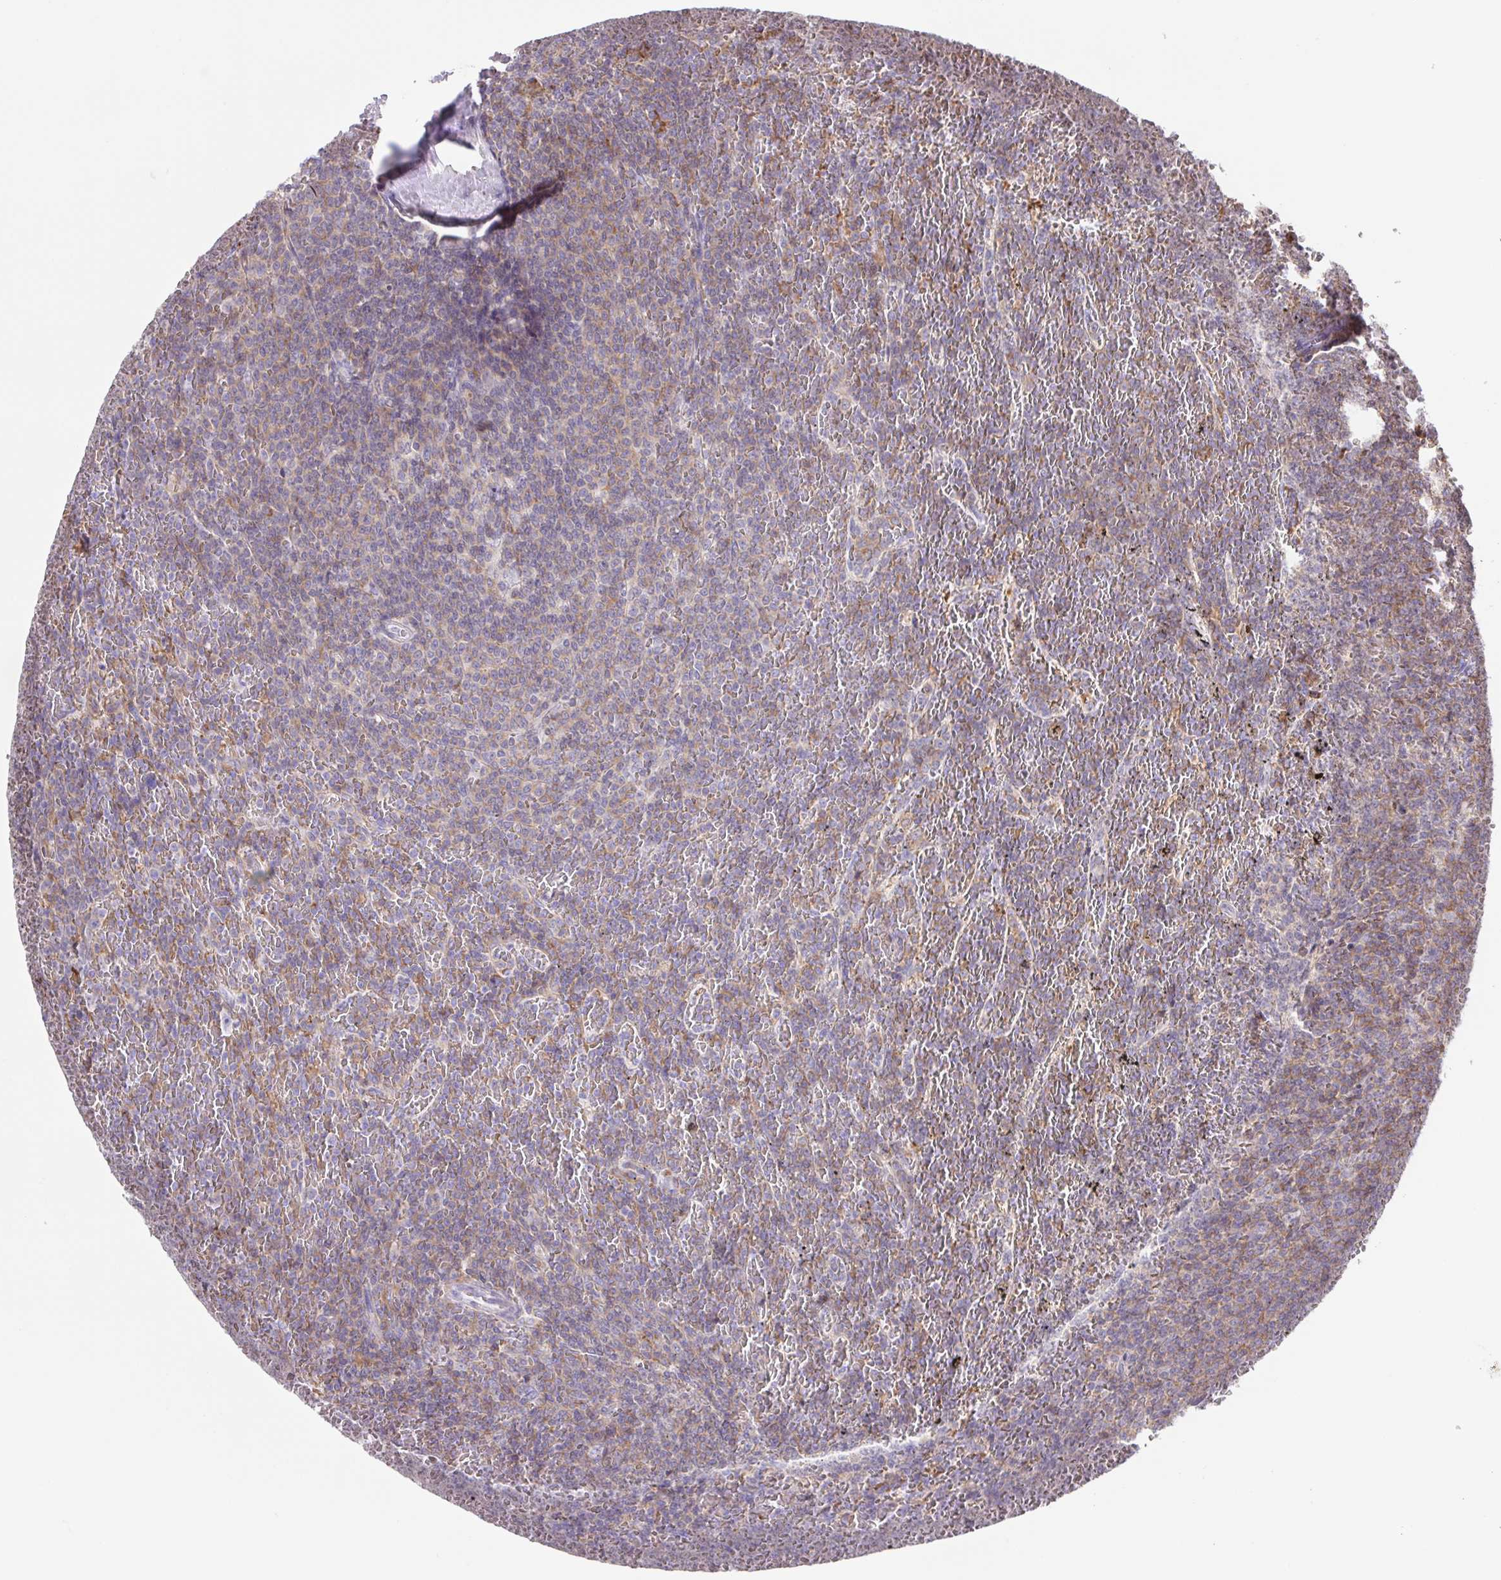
{"staining": {"intensity": "weak", "quantity": "25%-75%", "location": "cytoplasmic/membranous"}, "tissue": "lymphoma", "cell_type": "Tumor cells", "image_type": "cancer", "snomed": [{"axis": "morphology", "description": "Malignant lymphoma, non-Hodgkin's type, Low grade"}, {"axis": "topography", "description": "Spleen"}], "caption": "Weak cytoplasmic/membranous positivity is identified in about 25%-75% of tumor cells in malignant lymphoma, non-Hodgkin's type (low-grade).", "gene": "TPRG1", "patient": {"sex": "female", "age": 77}}